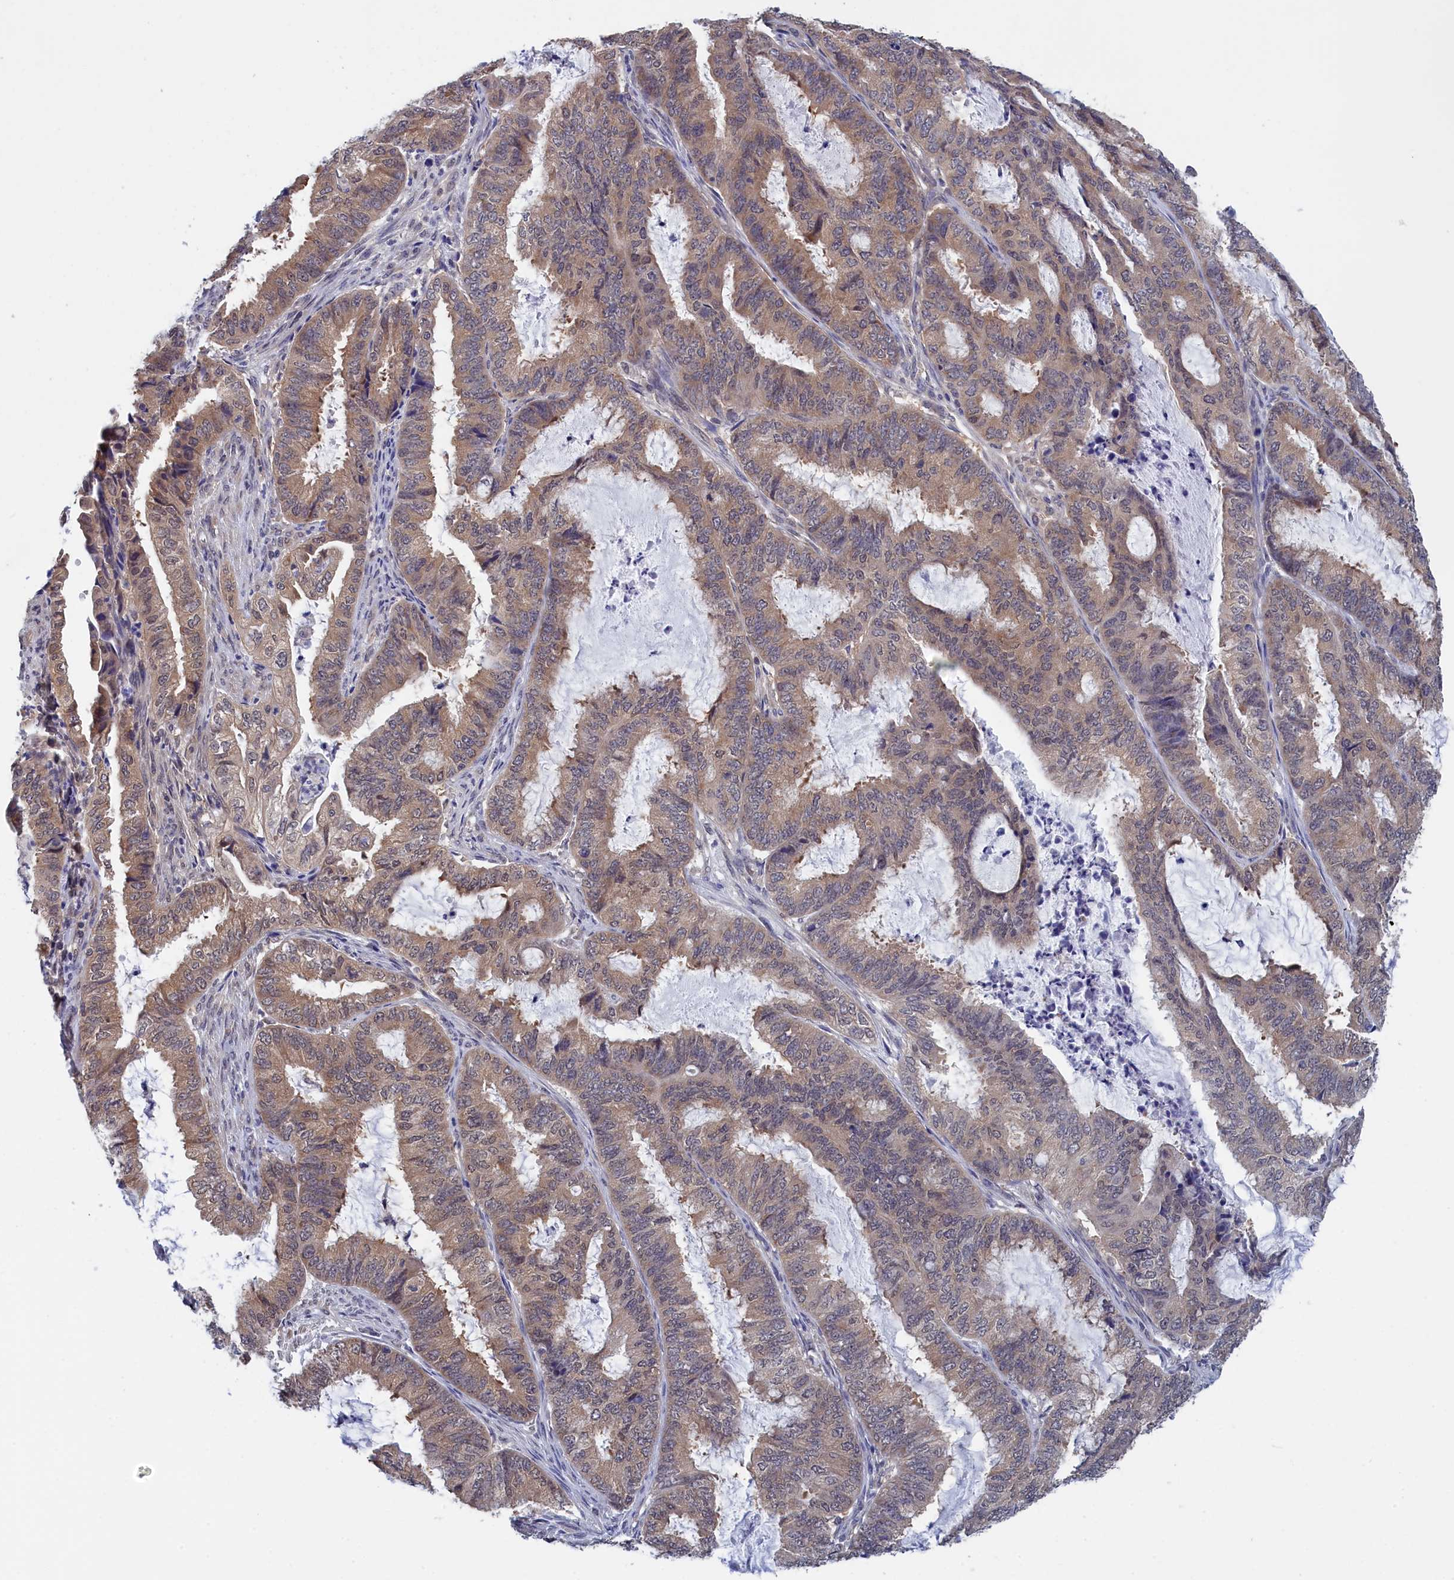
{"staining": {"intensity": "weak", "quantity": "25%-75%", "location": "cytoplasmic/membranous"}, "tissue": "endometrial cancer", "cell_type": "Tumor cells", "image_type": "cancer", "snomed": [{"axis": "morphology", "description": "Adenocarcinoma, NOS"}, {"axis": "topography", "description": "Endometrium"}], "caption": "This is a histology image of IHC staining of adenocarcinoma (endometrial), which shows weak staining in the cytoplasmic/membranous of tumor cells.", "gene": "PGP", "patient": {"sex": "female", "age": 51}}